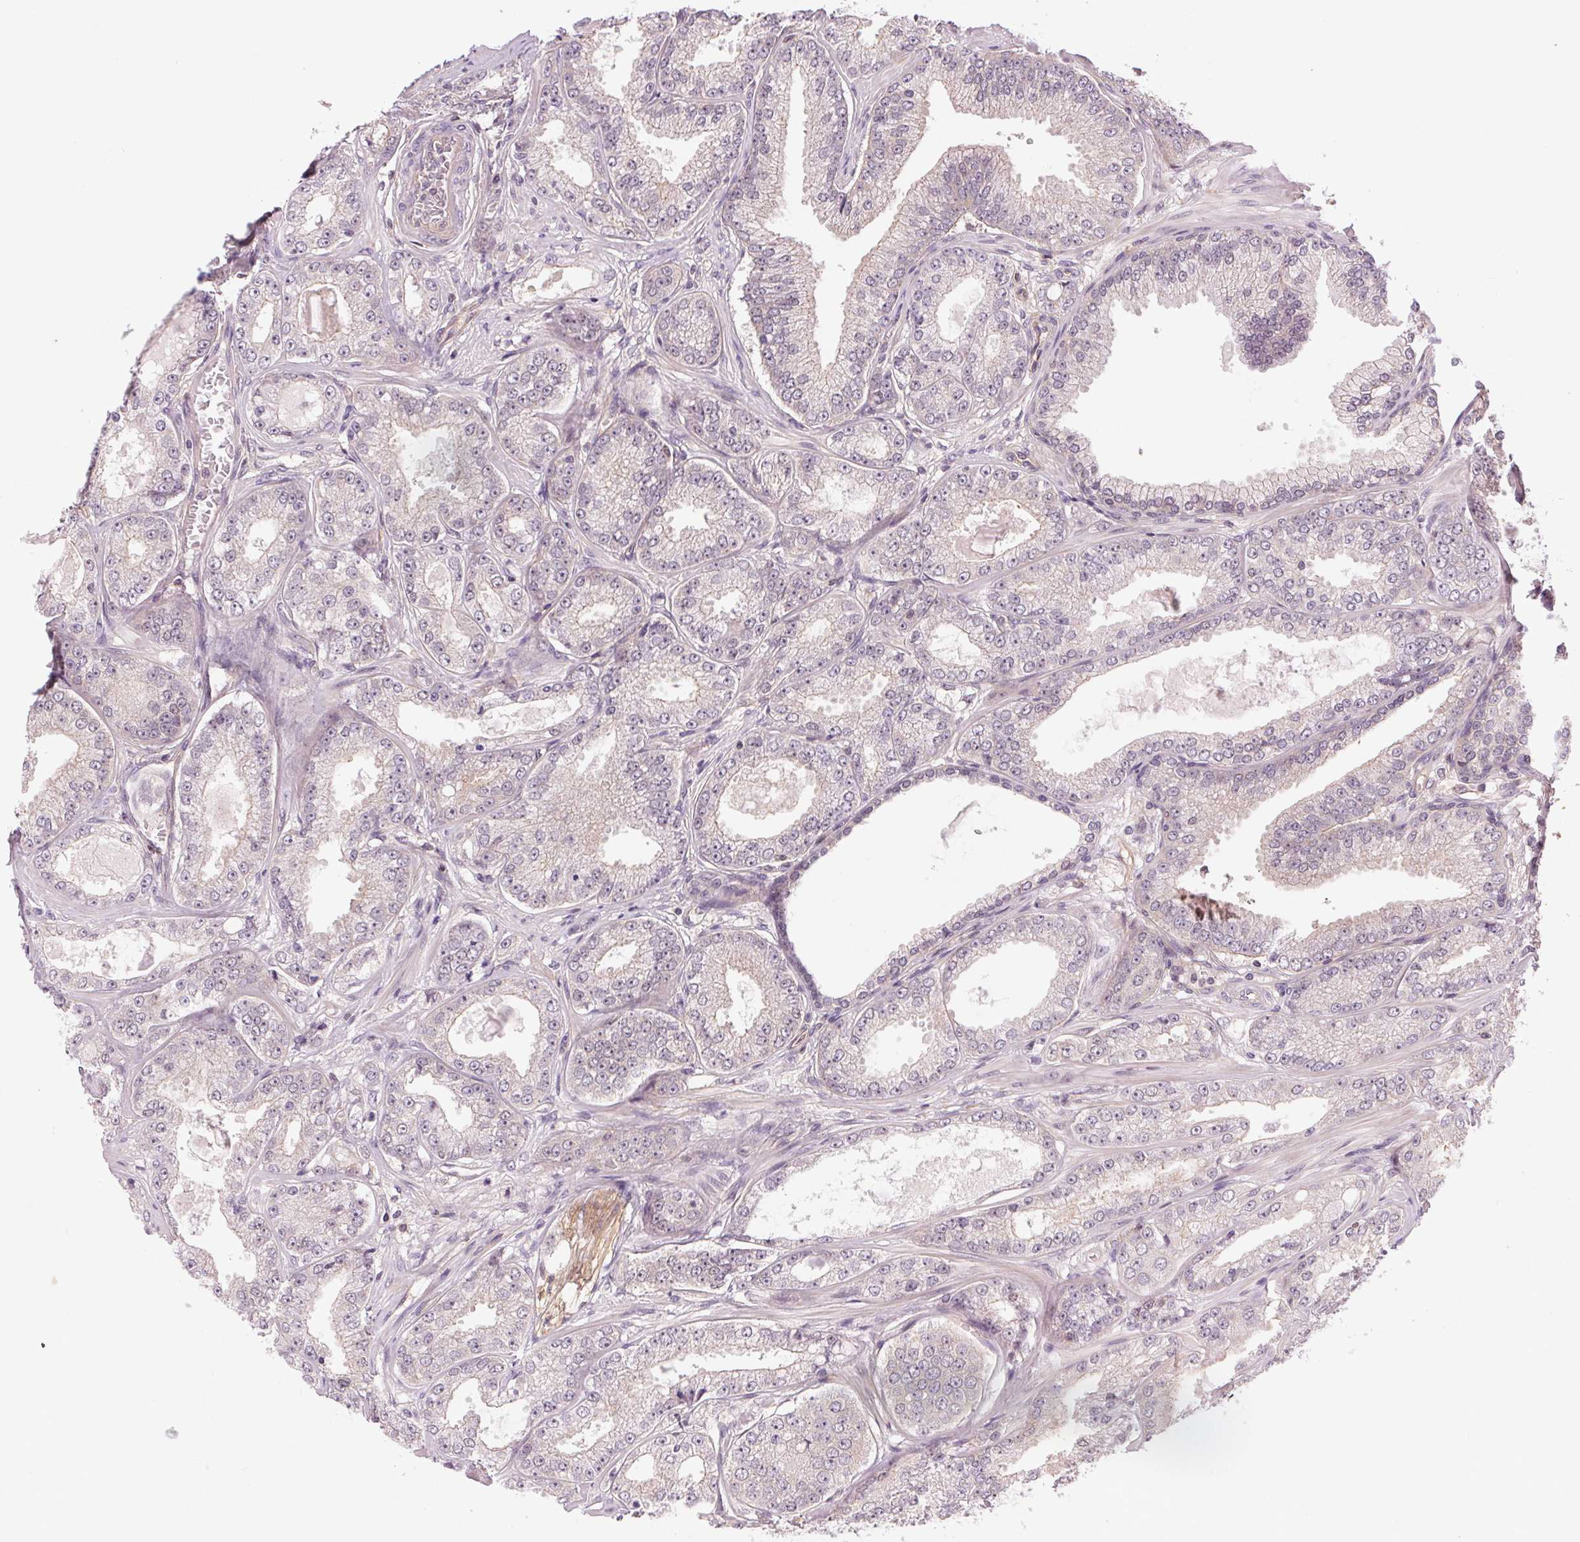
{"staining": {"intensity": "negative", "quantity": "none", "location": "none"}, "tissue": "prostate cancer", "cell_type": "Tumor cells", "image_type": "cancer", "snomed": [{"axis": "morphology", "description": "Adenocarcinoma, NOS"}, {"axis": "topography", "description": "Prostate"}], "caption": "There is no significant staining in tumor cells of prostate adenocarcinoma.", "gene": "SH3RF2", "patient": {"sex": "male", "age": 64}}